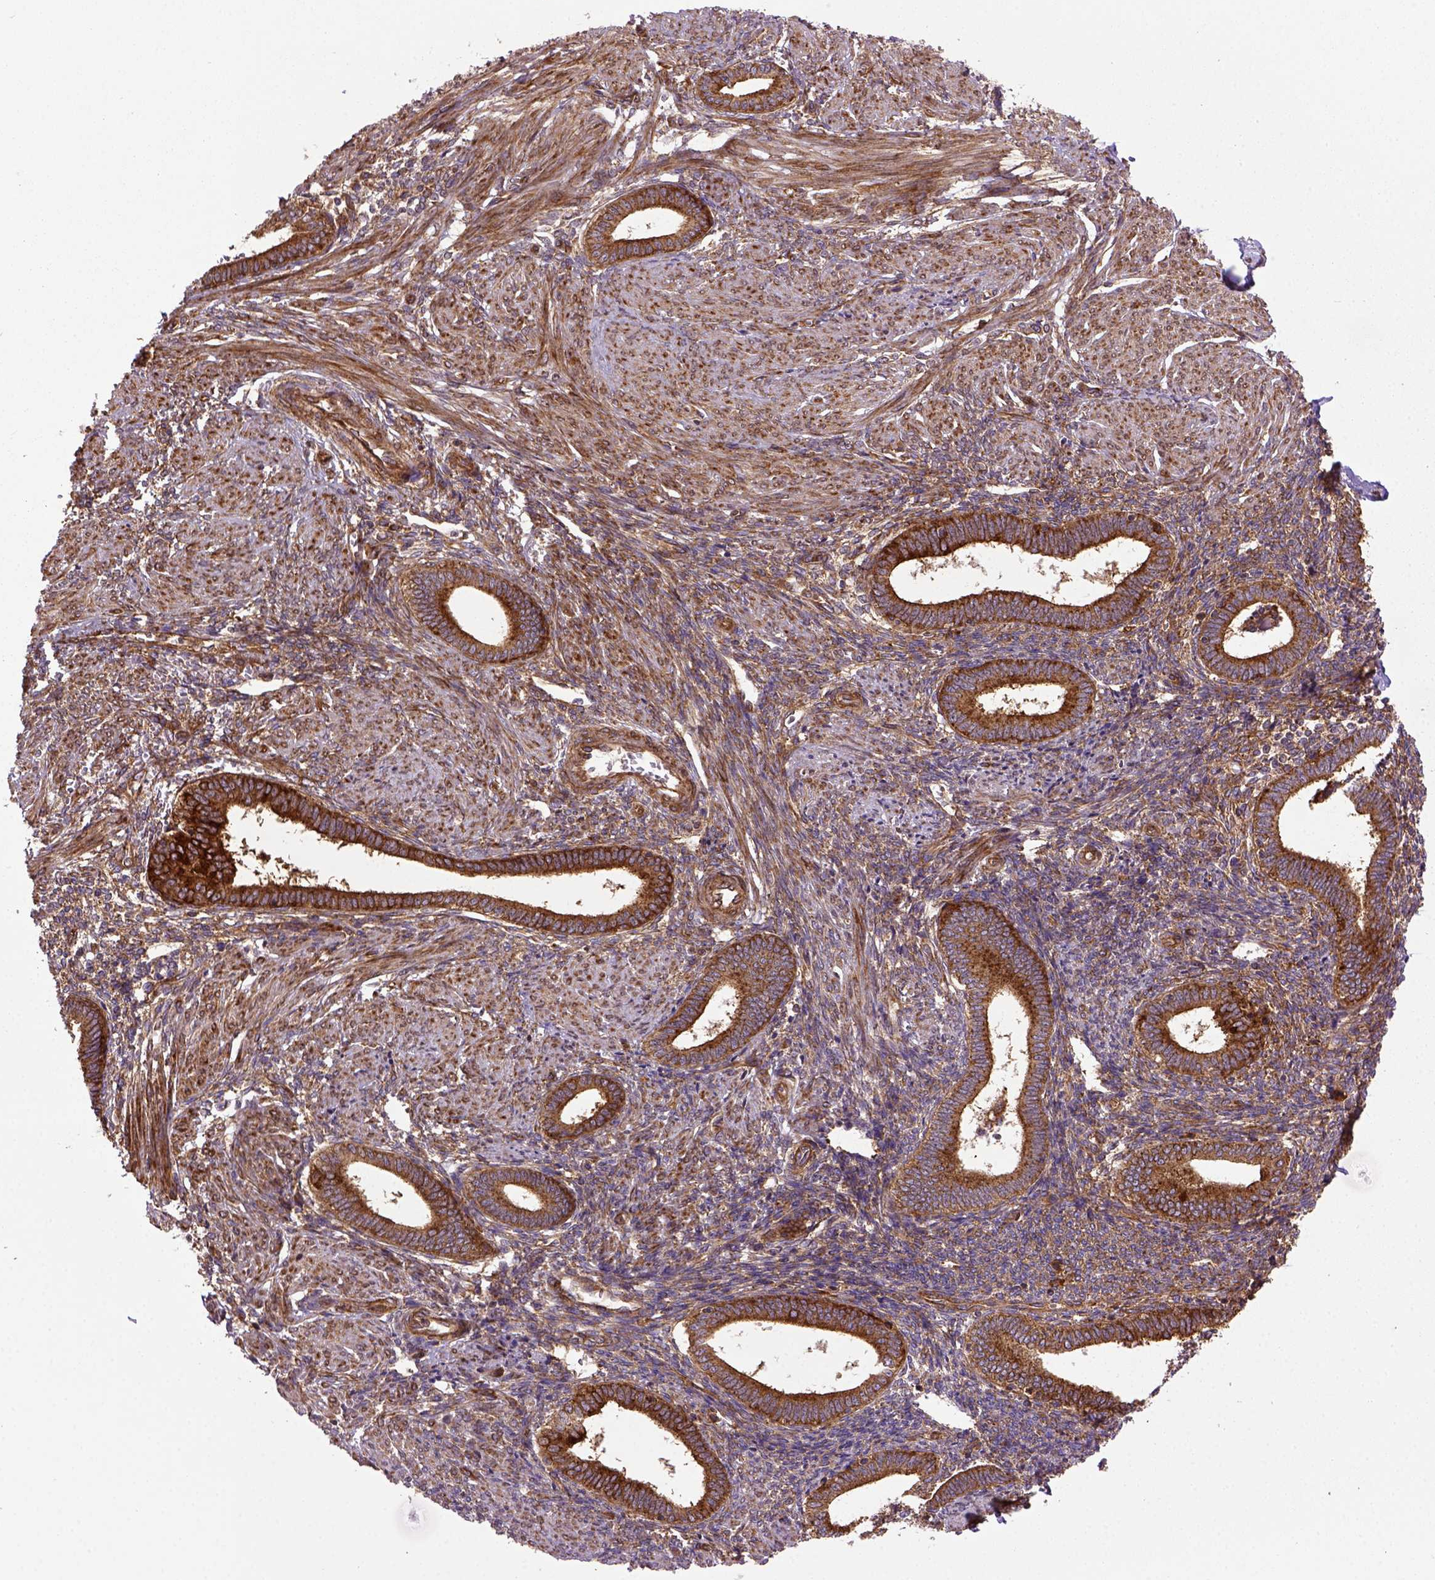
{"staining": {"intensity": "moderate", "quantity": ">75%", "location": "cytoplasmic/membranous"}, "tissue": "endometrium", "cell_type": "Cells in endometrial stroma", "image_type": "normal", "snomed": [{"axis": "morphology", "description": "Normal tissue, NOS"}, {"axis": "topography", "description": "Endometrium"}], "caption": "Immunohistochemical staining of benign human endometrium demonstrates moderate cytoplasmic/membranous protein staining in about >75% of cells in endometrial stroma. Nuclei are stained in blue.", "gene": "CAPRIN1", "patient": {"sex": "female", "age": 42}}